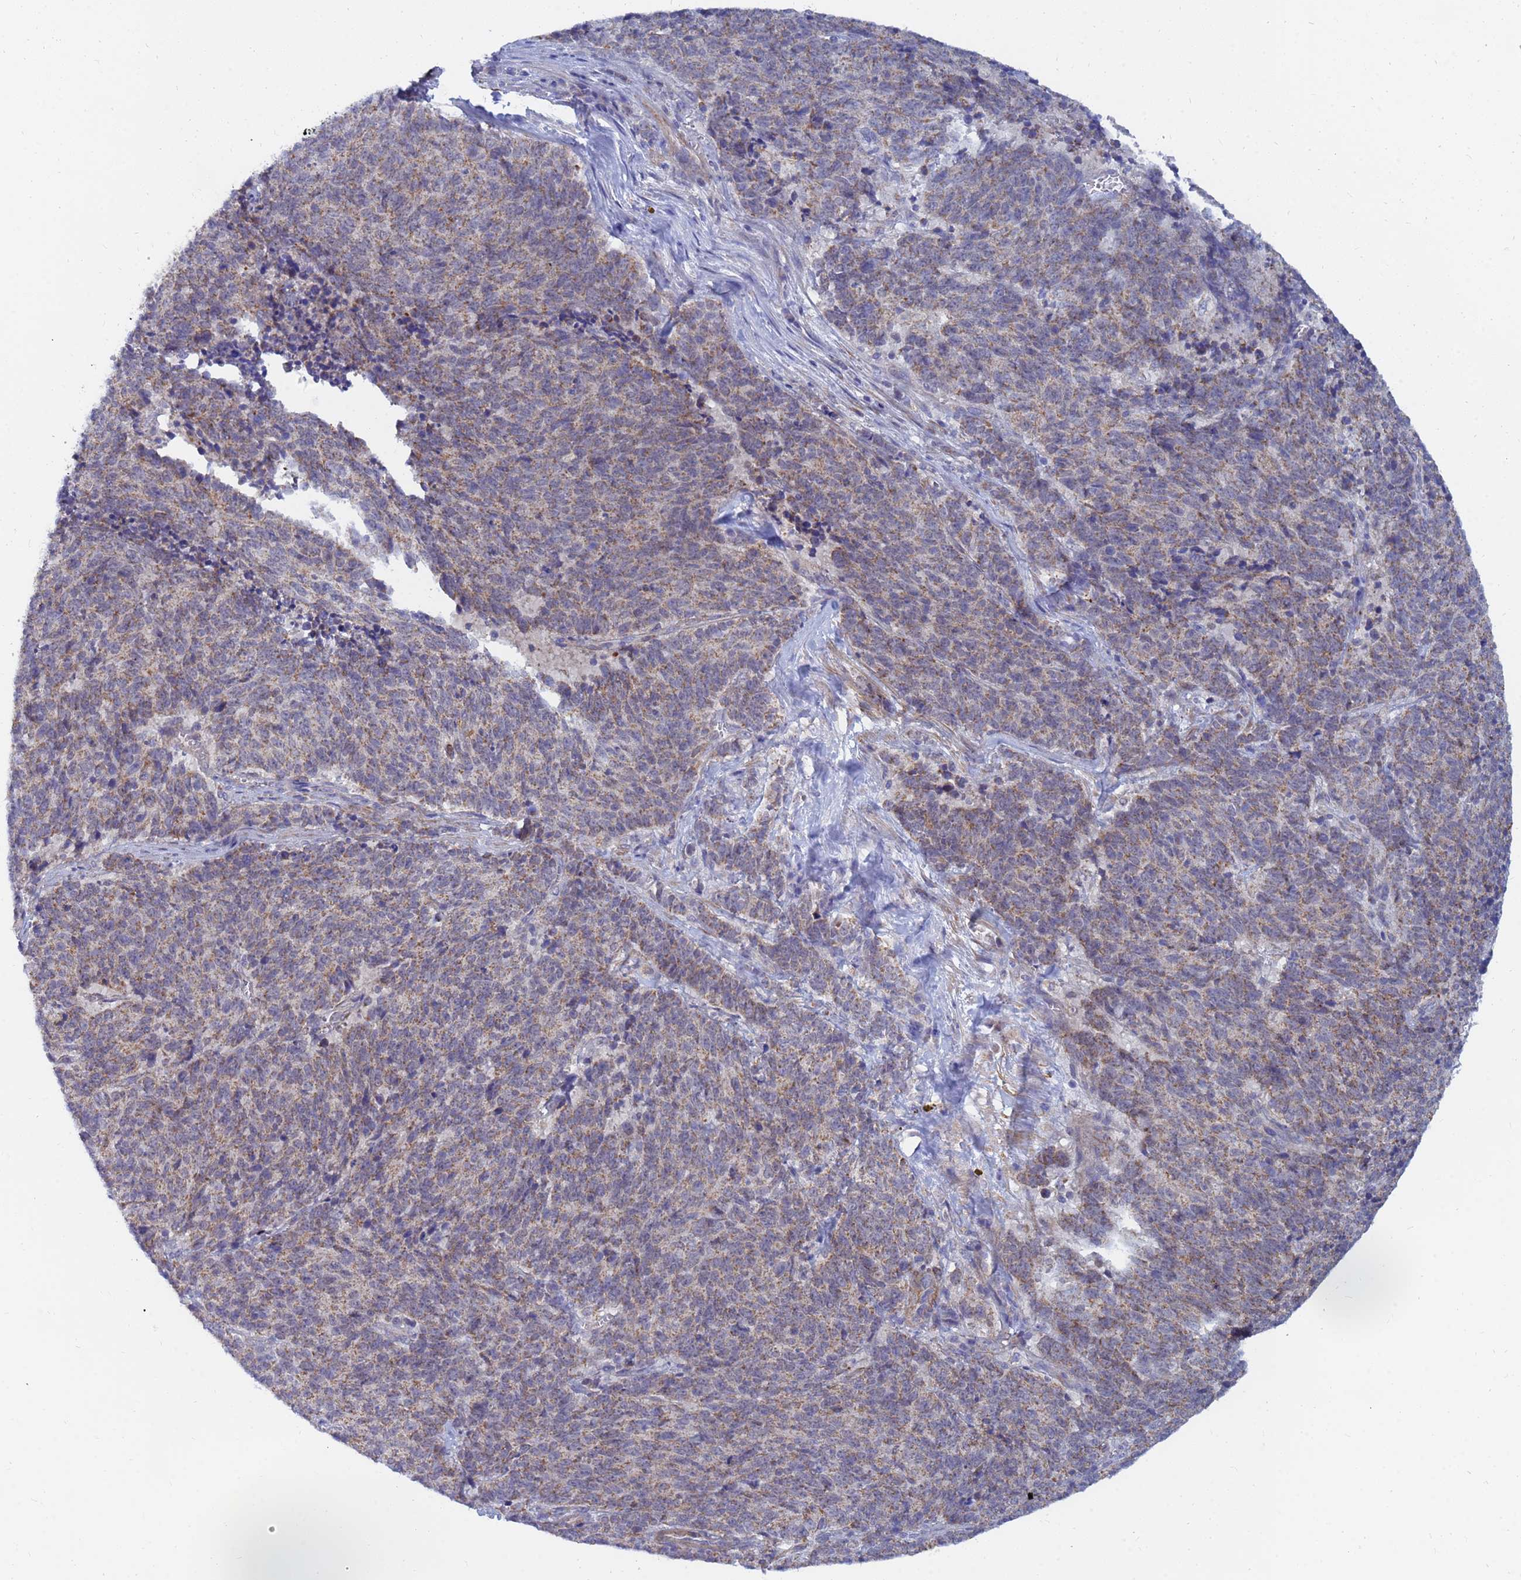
{"staining": {"intensity": "moderate", "quantity": ">75%", "location": "cytoplasmic/membranous"}, "tissue": "cervical cancer", "cell_type": "Tumor cells", "image_type": "cancer", "snomed": [{"axis": "morphology", "description": "Squamous cell carcinoma, NOS"}, {"axis": "topography", "description": "Cervix"}], "caption": "High-power microscopy captured an immunohistochemistry (IHC) photomicrograph of cervical cancer (squamous cell carcinoma), revealing moderate cytoplasmic/membranous expression in about >75% of tumor cells. (IHC, brightfield microscopy, high magnification).", "gene": "SDR39U1", "patient": {"sex": "female", "age": 29}}